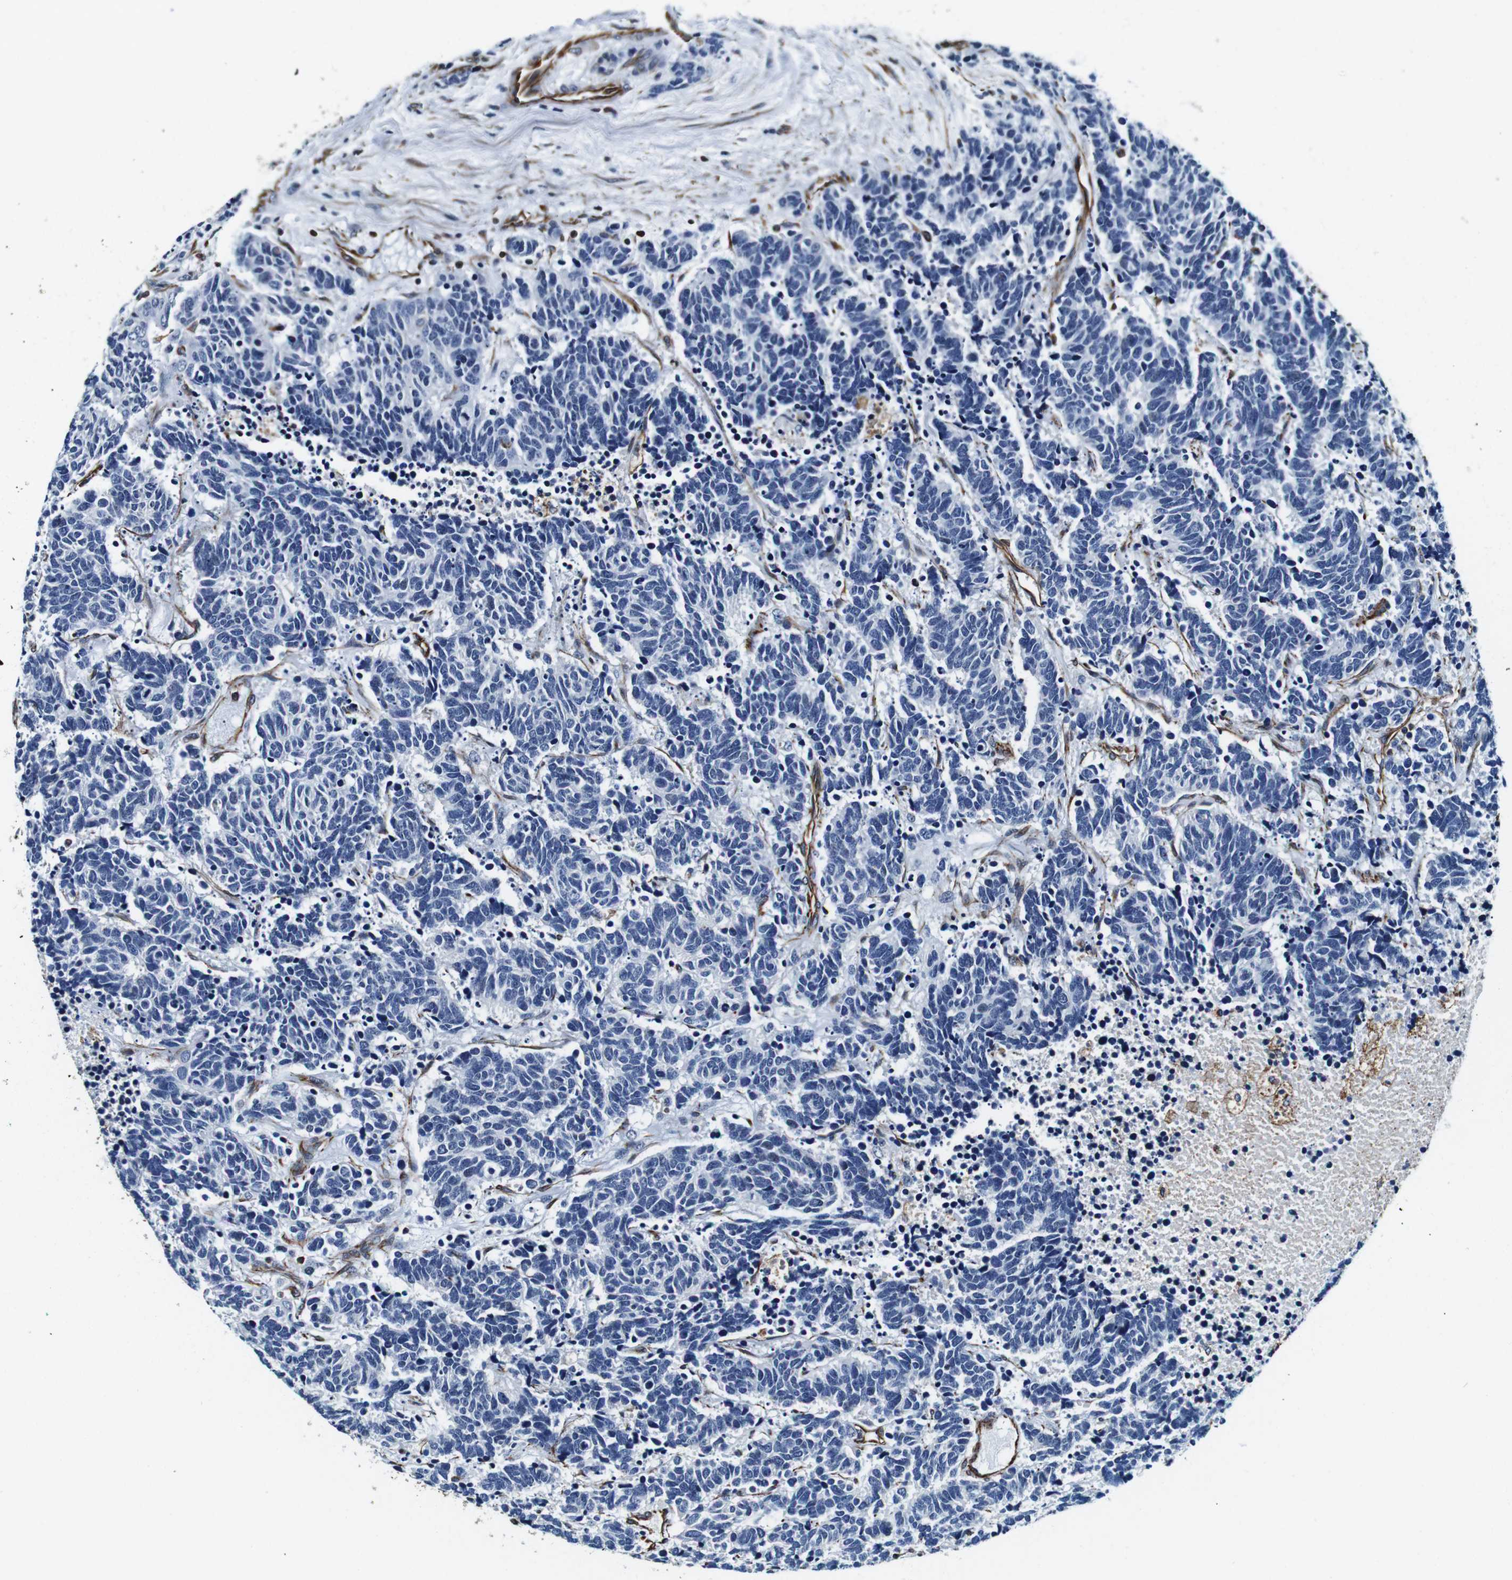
{"staining": {"intensity": "negative", "quantity": "none", "location": "none"}, "tissue": "carcinoid", "cell_type": "Tumor cells", "image_type": "cancer", "snomed": [{"axis": "morphology", "description": "Carcinoma, NOS"}, {"axis": "morphology", "description": "Carcinoid, malignant, NOS"}, {"axis": "topography", "description": "Urinary bladder"}], "caption": "Image shows no protein positivity in tumor cells of carcinoid tissue.", "gene": "GJE1", "patient": {"sex": "male", "age": 57}}